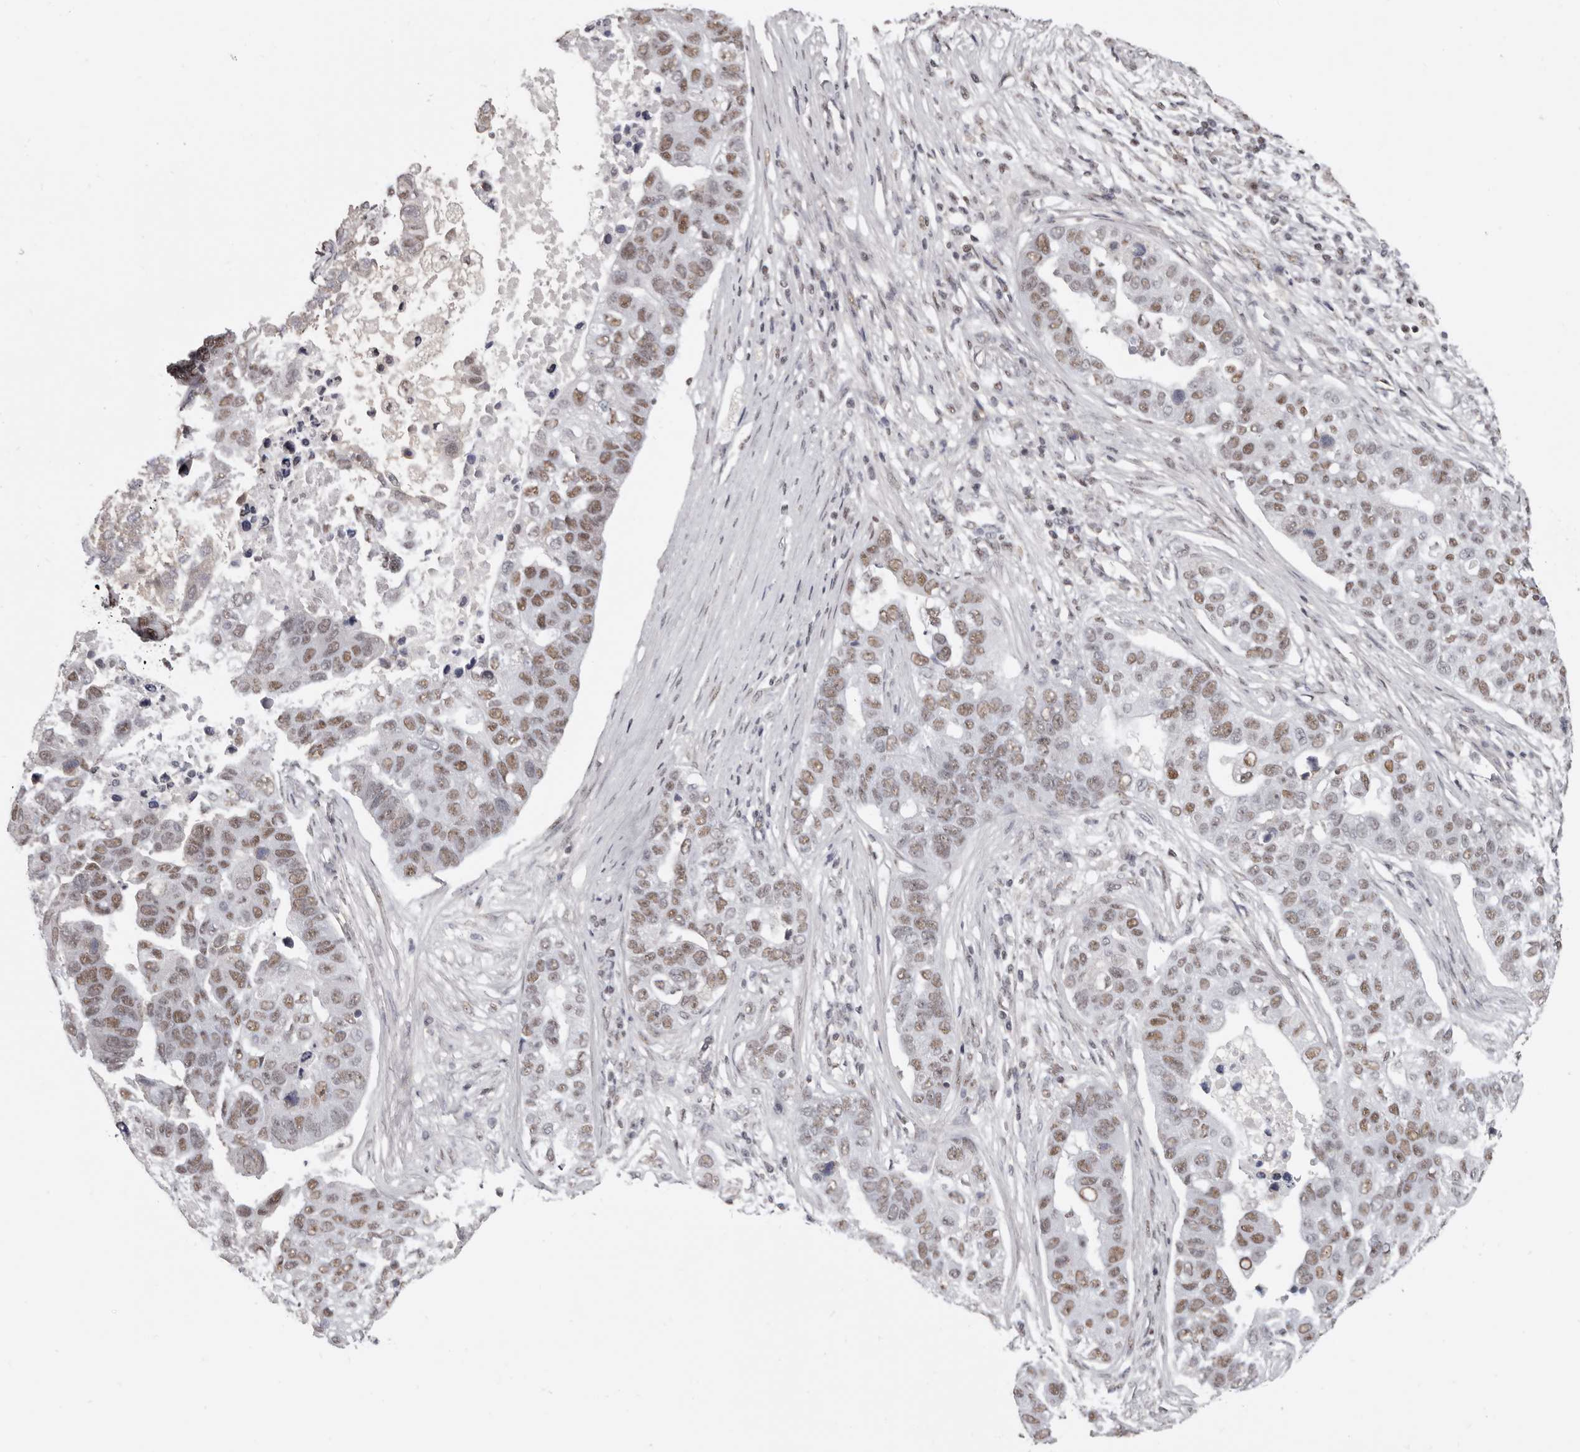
{"staining": {"intensity": "moderate", "quantity": ">75%", "location": "nuclear"}, "tissue": "pancreatic cancer", "cell_type": "Tumor cells", "image_type": "cancer", "snomed": [{"axis": "morphology", "description": "Adenocarcinoma, NOS"}, {"axis": "topography", "description": "Pancreas"}], "caption": "This image displays immunohistochemistry staining of human pancreatic cancer (adenocarcinoma), with medium moderate nuclear expression in approximately >75% of tumor cells.", "gene": "SCAF4", "patient": {"sex": "female", "age": 61}}